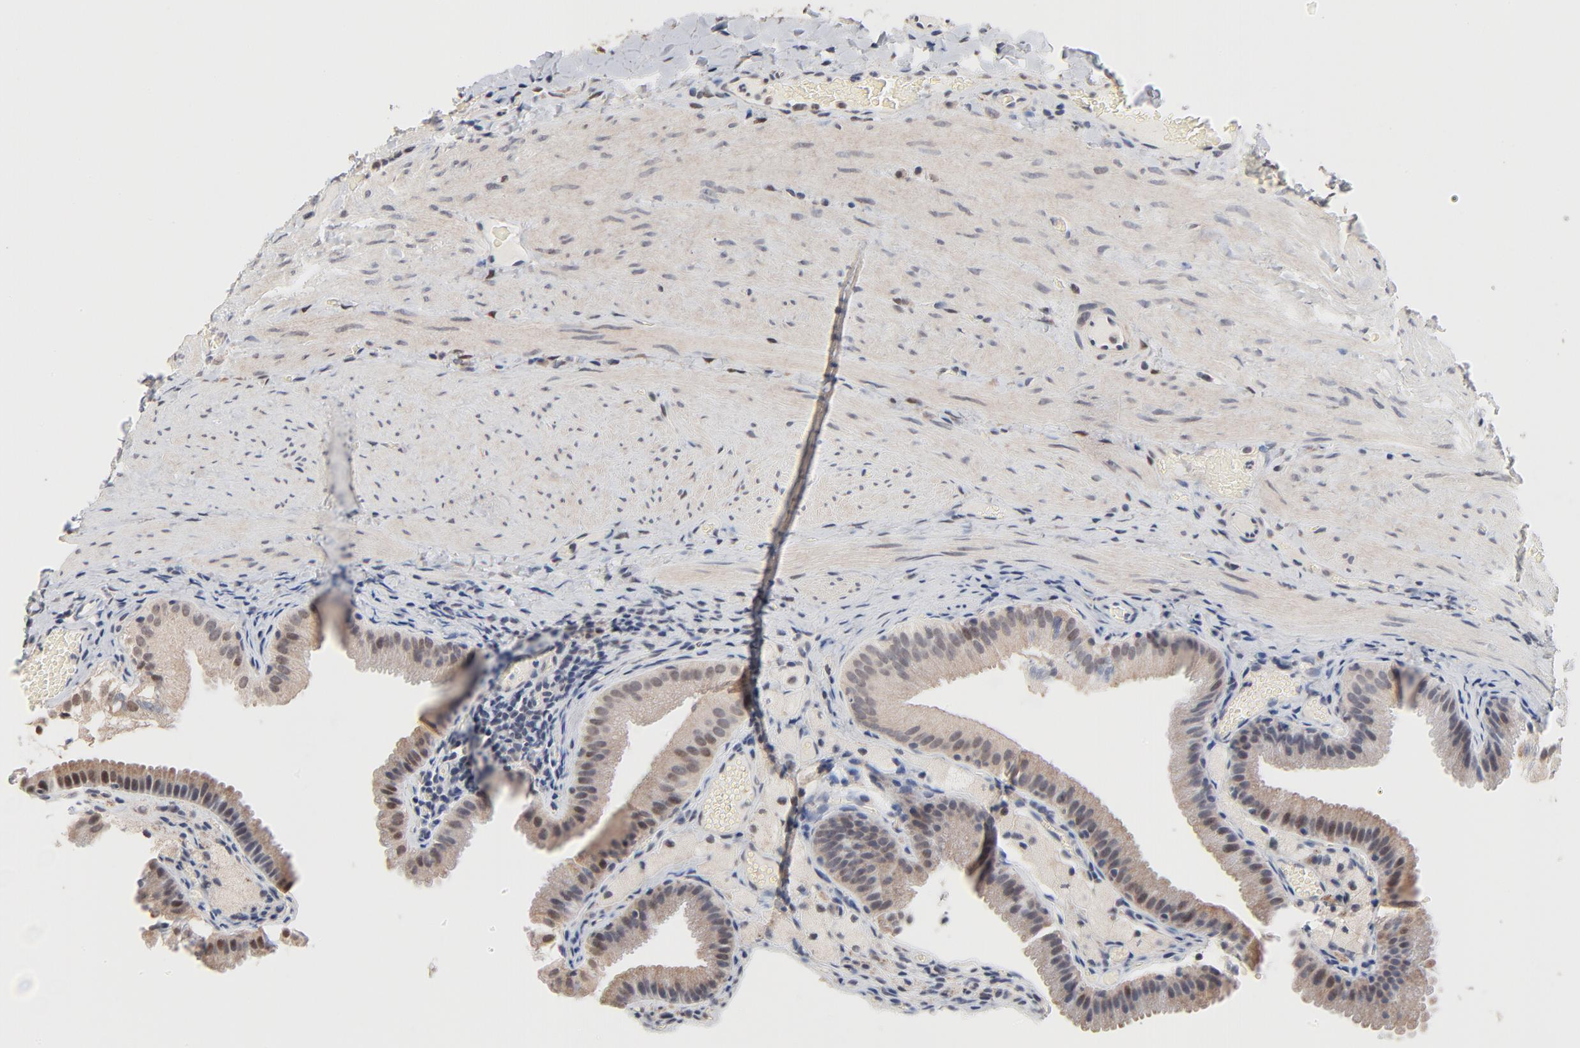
{"staining": {"intensity": "moderate", "quantity": ">75%", "location": "cytoplasmic/membranous"}, "tissue": "gallbladder", "cell_type": "Glandular cells", "image_type": "normal", "snomed": [{"axis": "morphology", "description": "Normal tissue, NOS"}, {"axis": "topography", "description": "Gallbladder"}], "caption": "DAB immunohistochemical staining of normal gallbladder shows moderate cytoplasmic/membranous protein staining in approximately >75% of glandular cells.", "gene": "MSL2", "patient": {"sex": "female", "age": 24}}